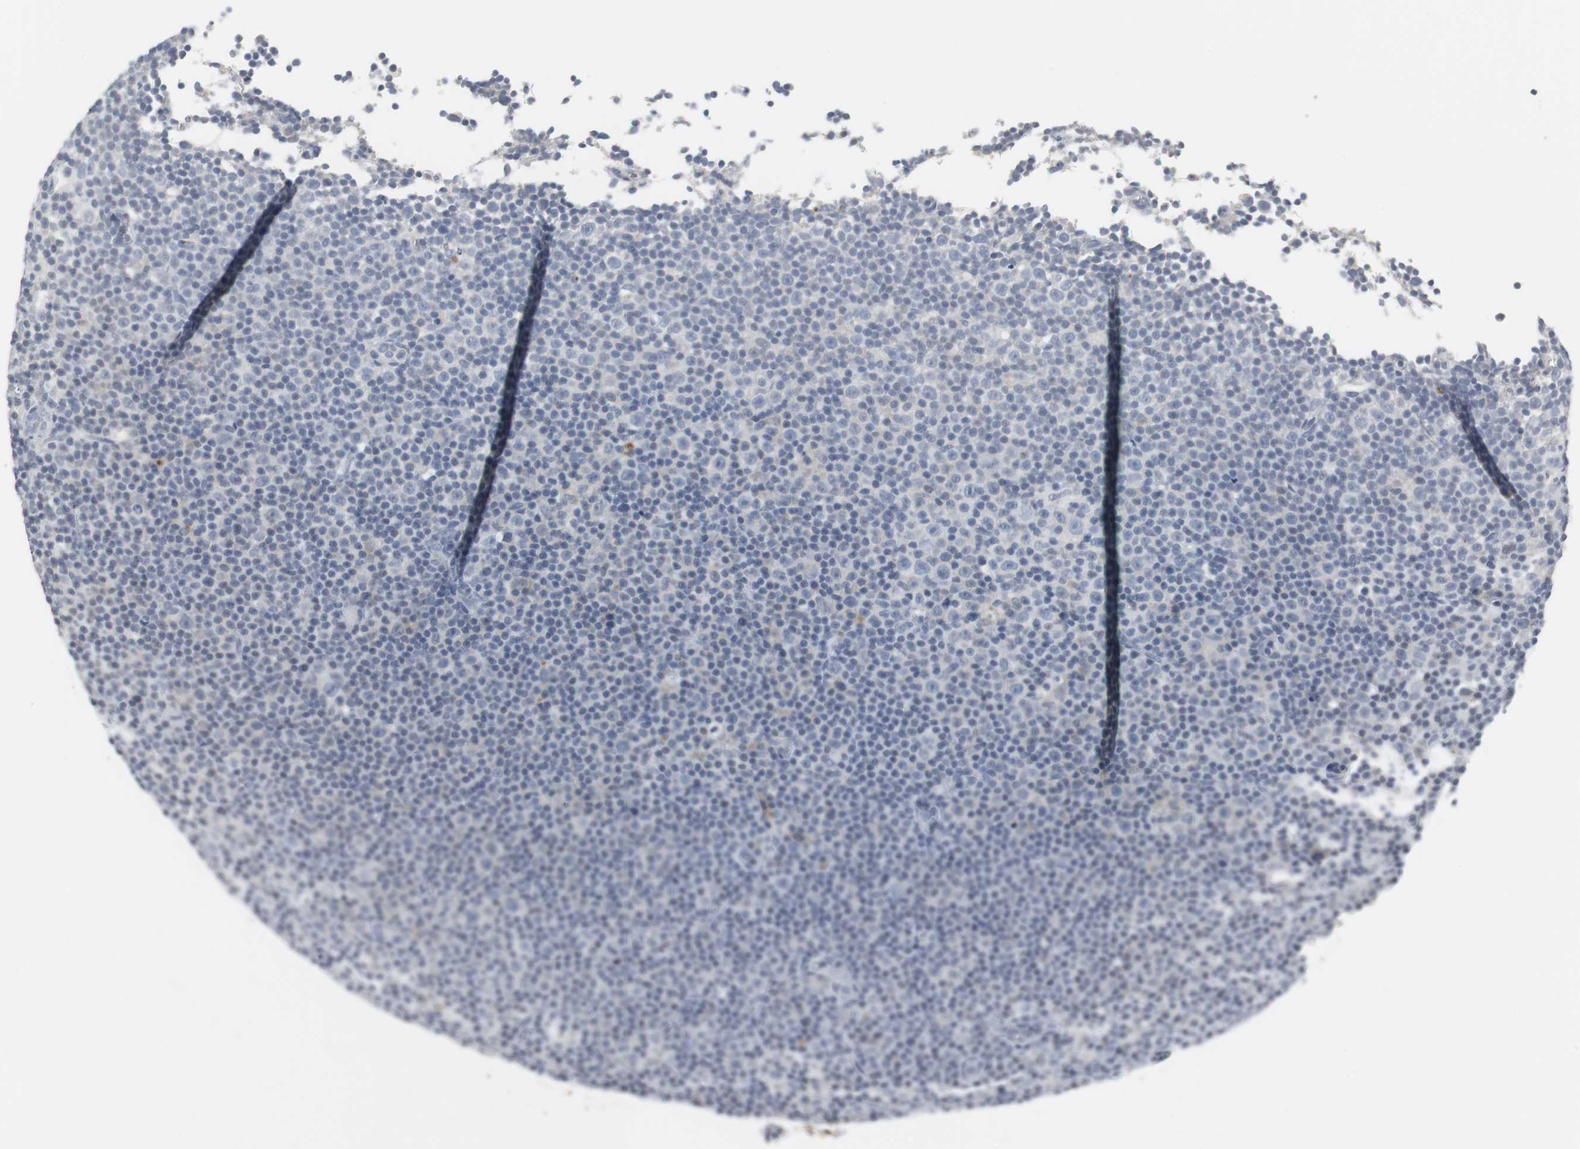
{"staining": {"intensity": "negative", "quantity": "none", "location": "none"}, "tissue": "lymphoma", "cell_type": "Tumor cells", "image_type": "cancer", "snomed": [{"axis": "morphology", "description": "Malignant lymphoma, non-Hodgkin's type, Low grade"}, {"axis": "topography", "description": "Lymph node"}], "caption": "IHC image of human lymphoma stained for a protein (brown), which shows no expression in tumor cells.", "gene": "PI15", "patient": {"sex": "female", "age": 67}}